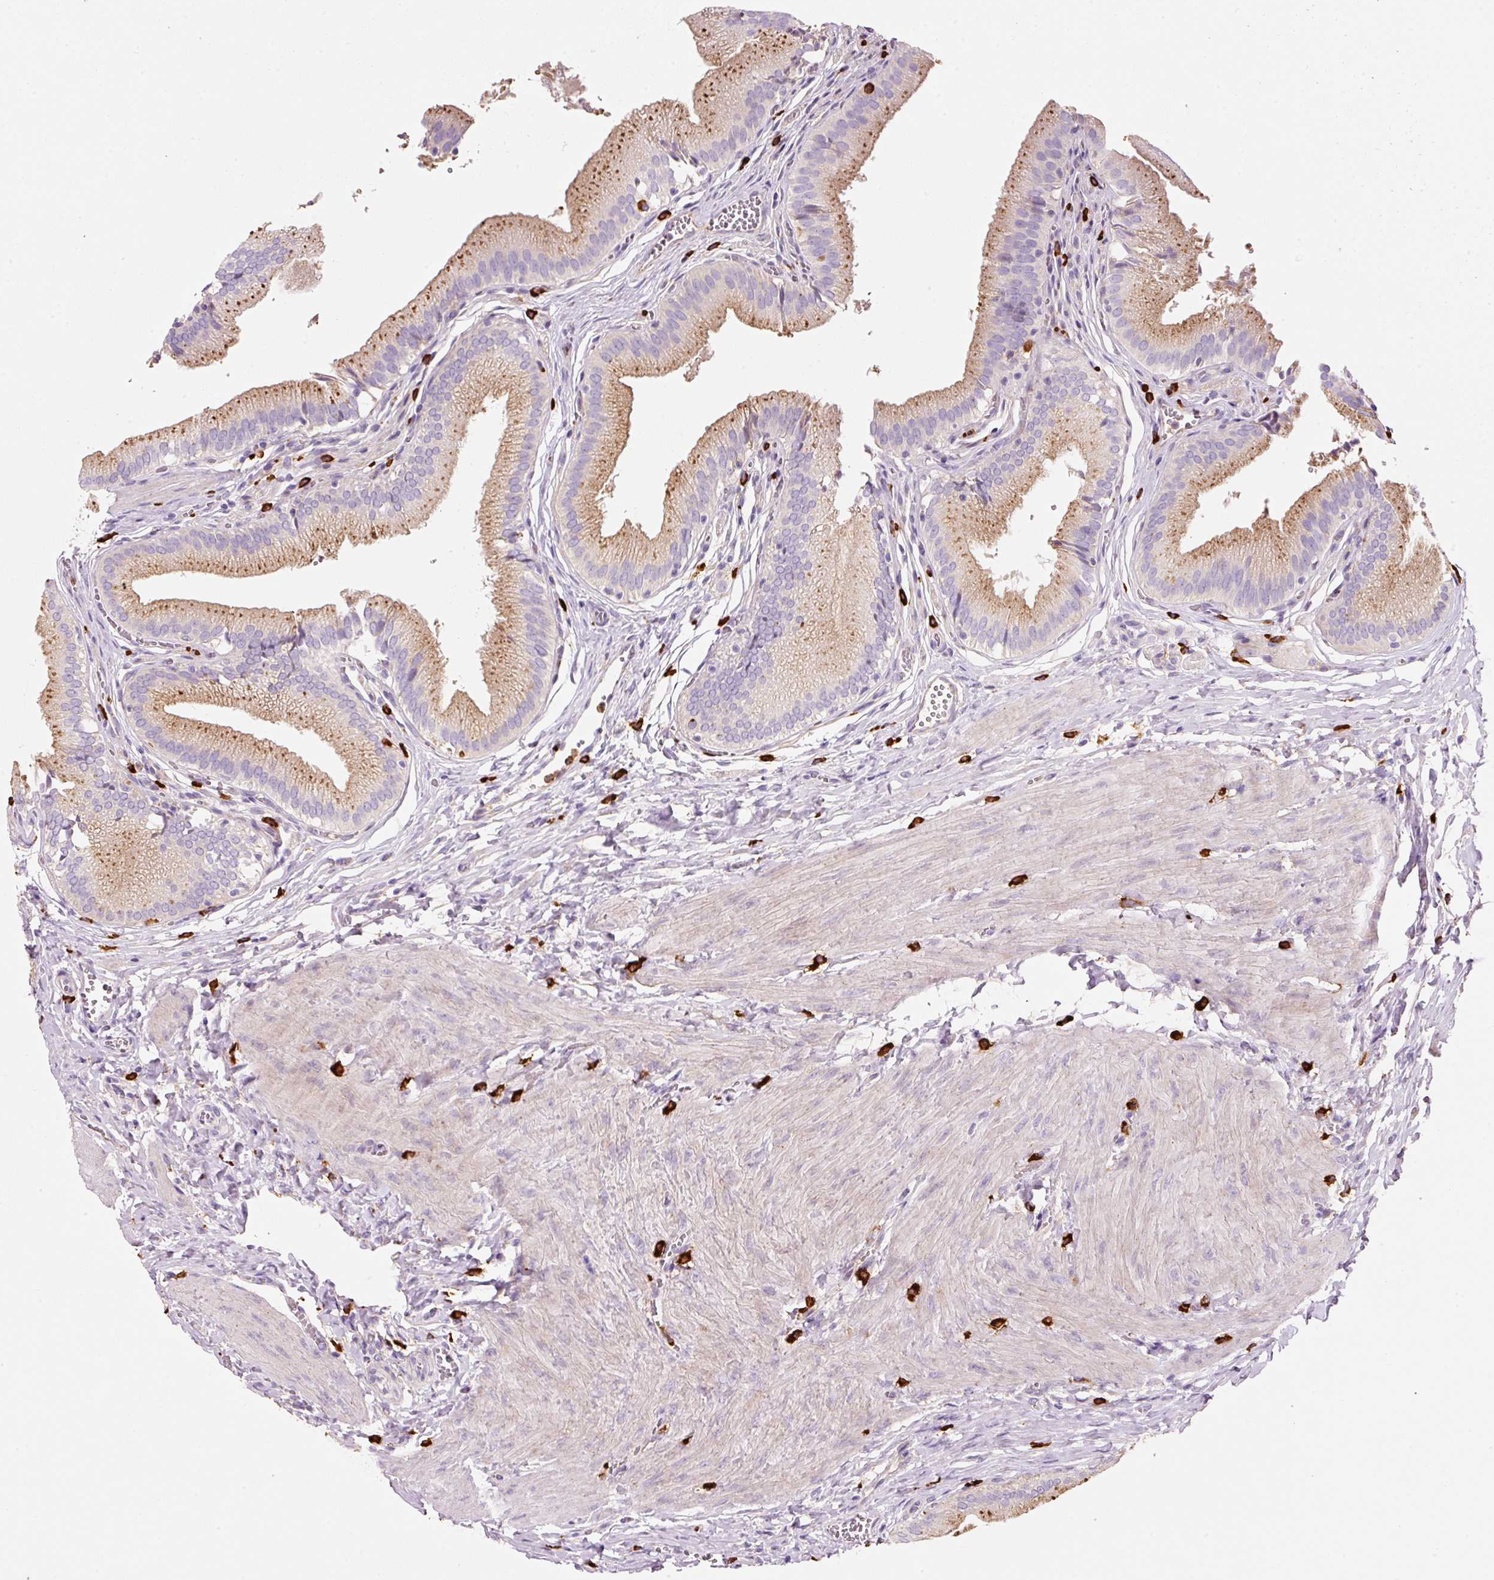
{"staining": {"intensity": "moderate", "quantity": "25%-75%", "location": "cytoplasmic/membranous"}, "tissue": "gallbladder", "cell_type": "Glandular cells", "image_type": "normal", "snomed": [{"axis": "morphology", "description": "Normal tissue, NOS"}, {"axis": "topography", "description": "Gallbladder"}, {"axis": "topography", "description": "Peripheral nerve tissue"}], "caption": "A high-resolution photomicrograph shows IHC staining of unremarkable gallbladder, which demonstrates moderate cytoplasmic/membranous positivity in approximately 25%-75% of glandular cells. Using DAB (3,3'-diaminobenzidine) (brown) and hematoxylin (blue) stains, captured at high magnification using brightfield microscopy.", "gene": "TMC8", "patient": {"sex": "male", "age": 17}}